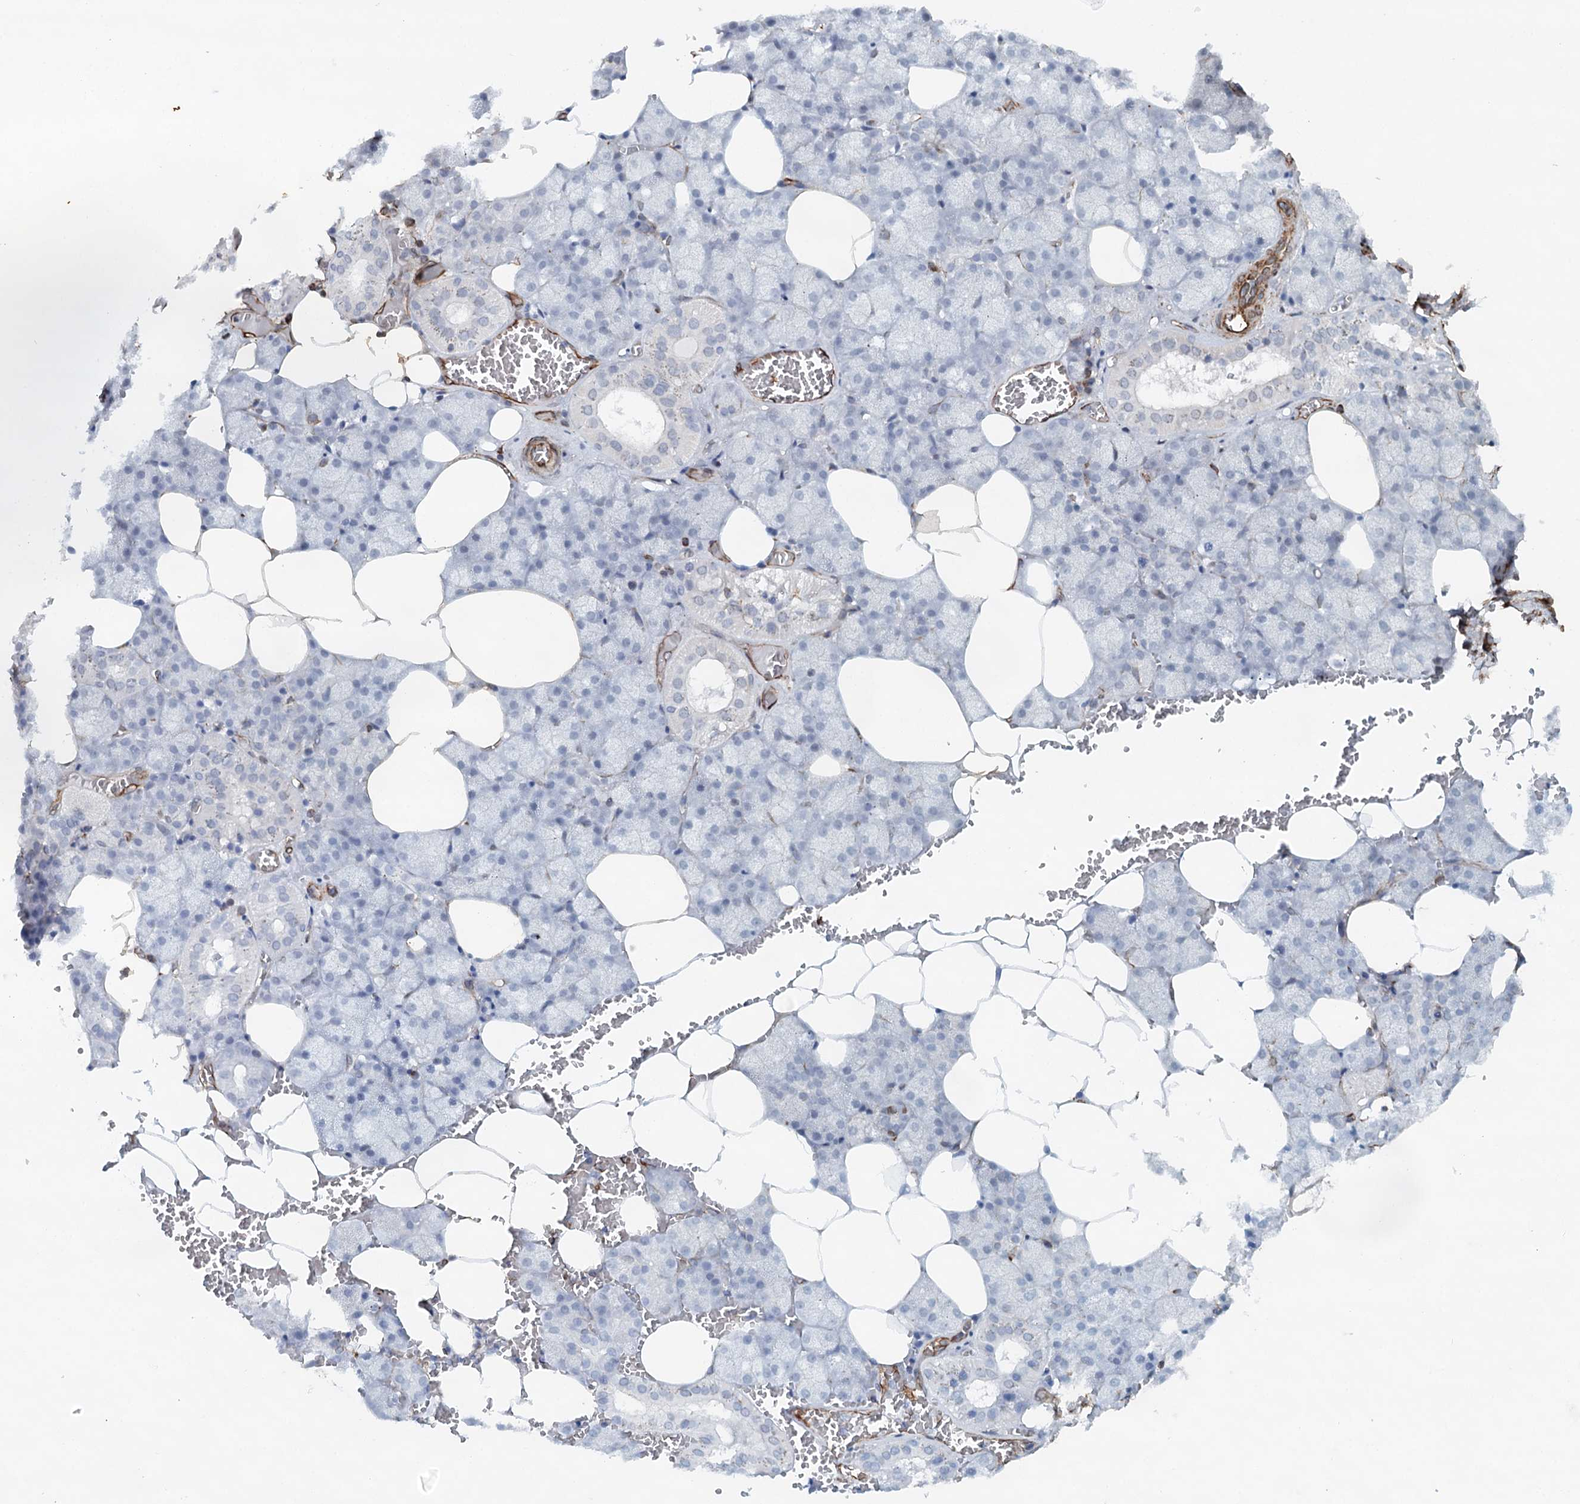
{"staining": {"intensity": "negative", "quantity": "none", "location": "none"}, "tissue": "salivary gland", "cell_type": "Glandular cells", "image_type": "normal", "snomed": [{"axis": "morphology", "description": "Normal tissue, NOS"}, {"axis": "topography", "description": "Salivary gland"}], "caption": "The image shows no staining of glandular cells in normal salivary gland.", "gene": "SYNPO", "patient": {"sex": "male", "age": 62}}